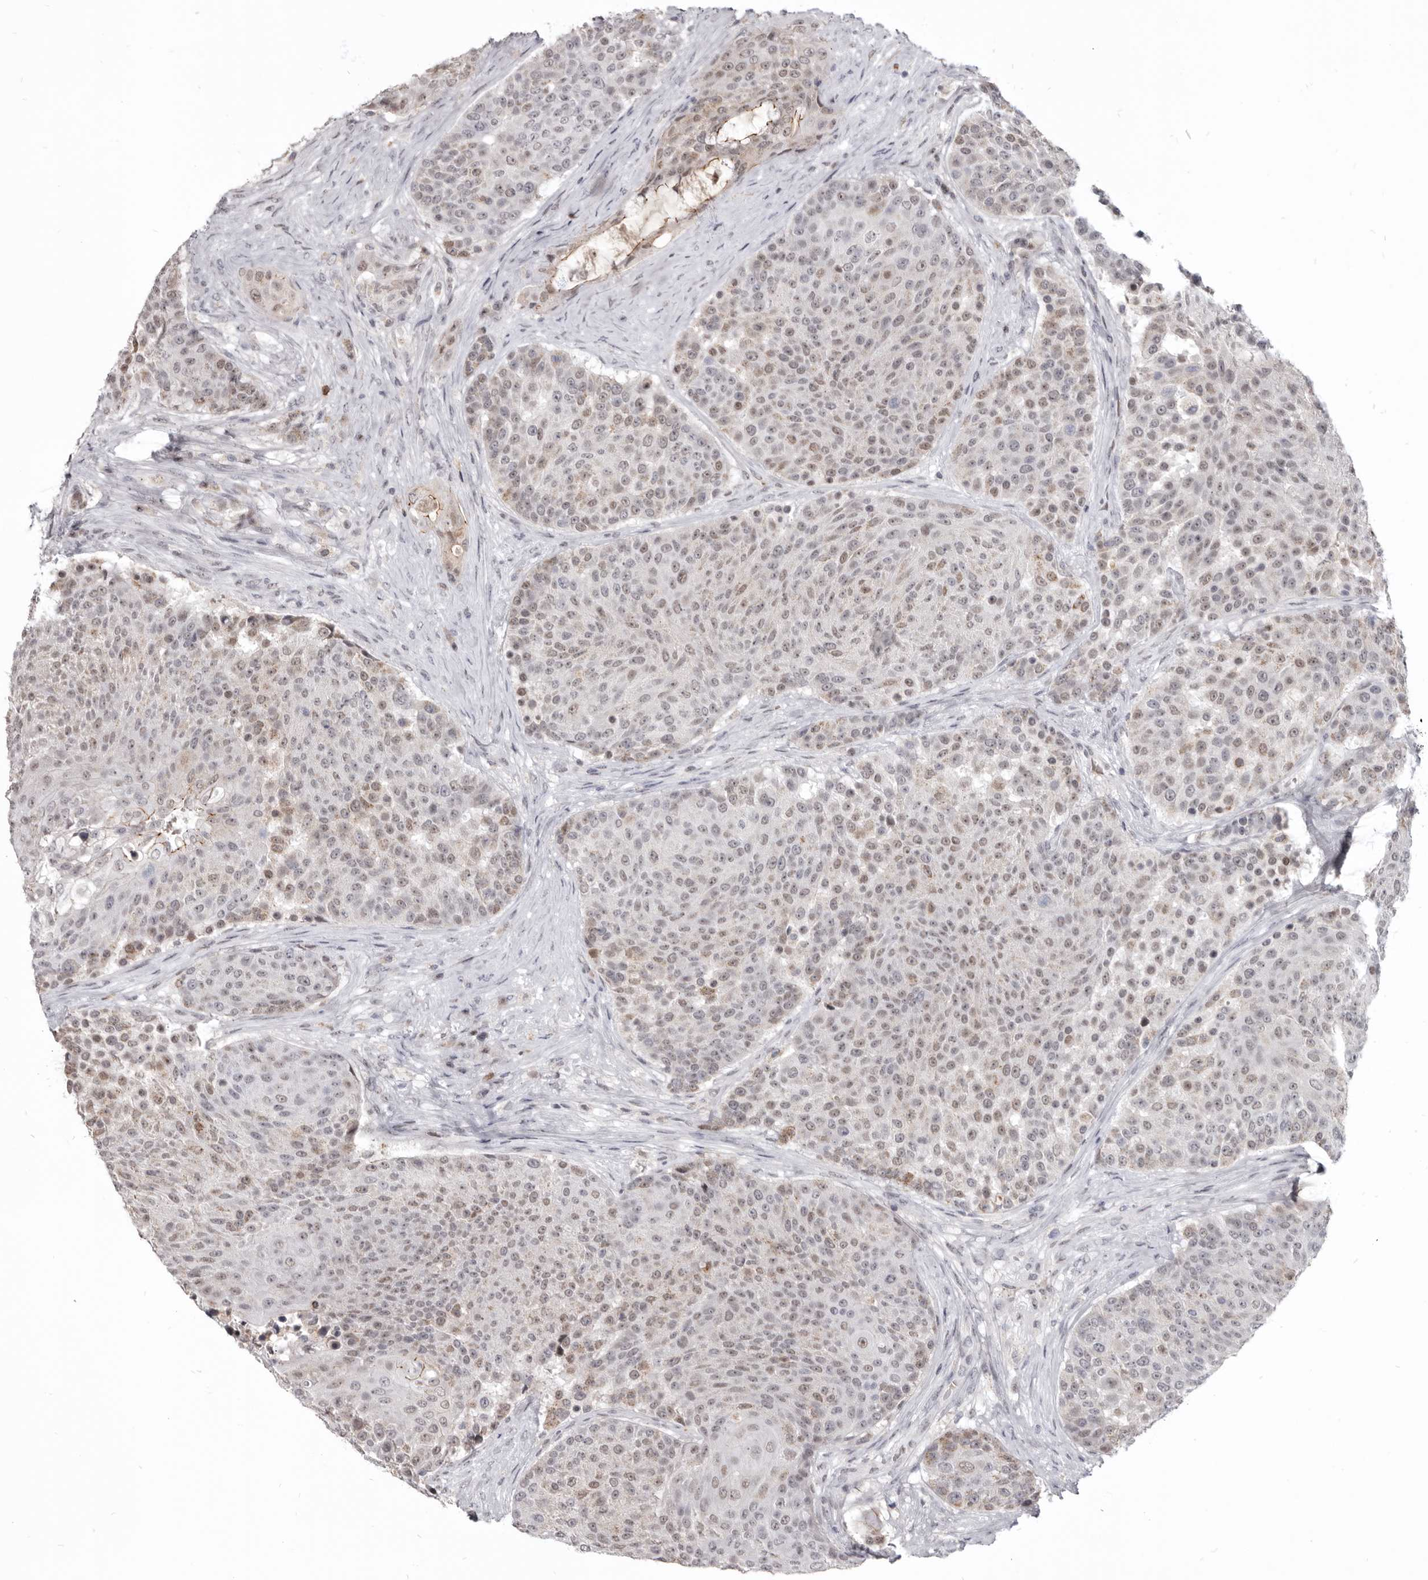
{"staining": {"intensity": "weak", "quantity": "25%-75%", "location": "nuclear"}, "tissue": "urothelial cancer", "cell_type": "Tumor cells", "image_type": "cancer", "snomed": [{"axis": "morphology", "description": "Urothelial carcinoma, High grade"}, {"axis": "topography", "description": "Urinary bladder"}], "caption": "Tumor cells show low levels of weak nuclear expression in approximately 25%-75% of cells in human urothelial cancer.", "gene": "CGN", "patient": {"sex": "female", "age": 63}}